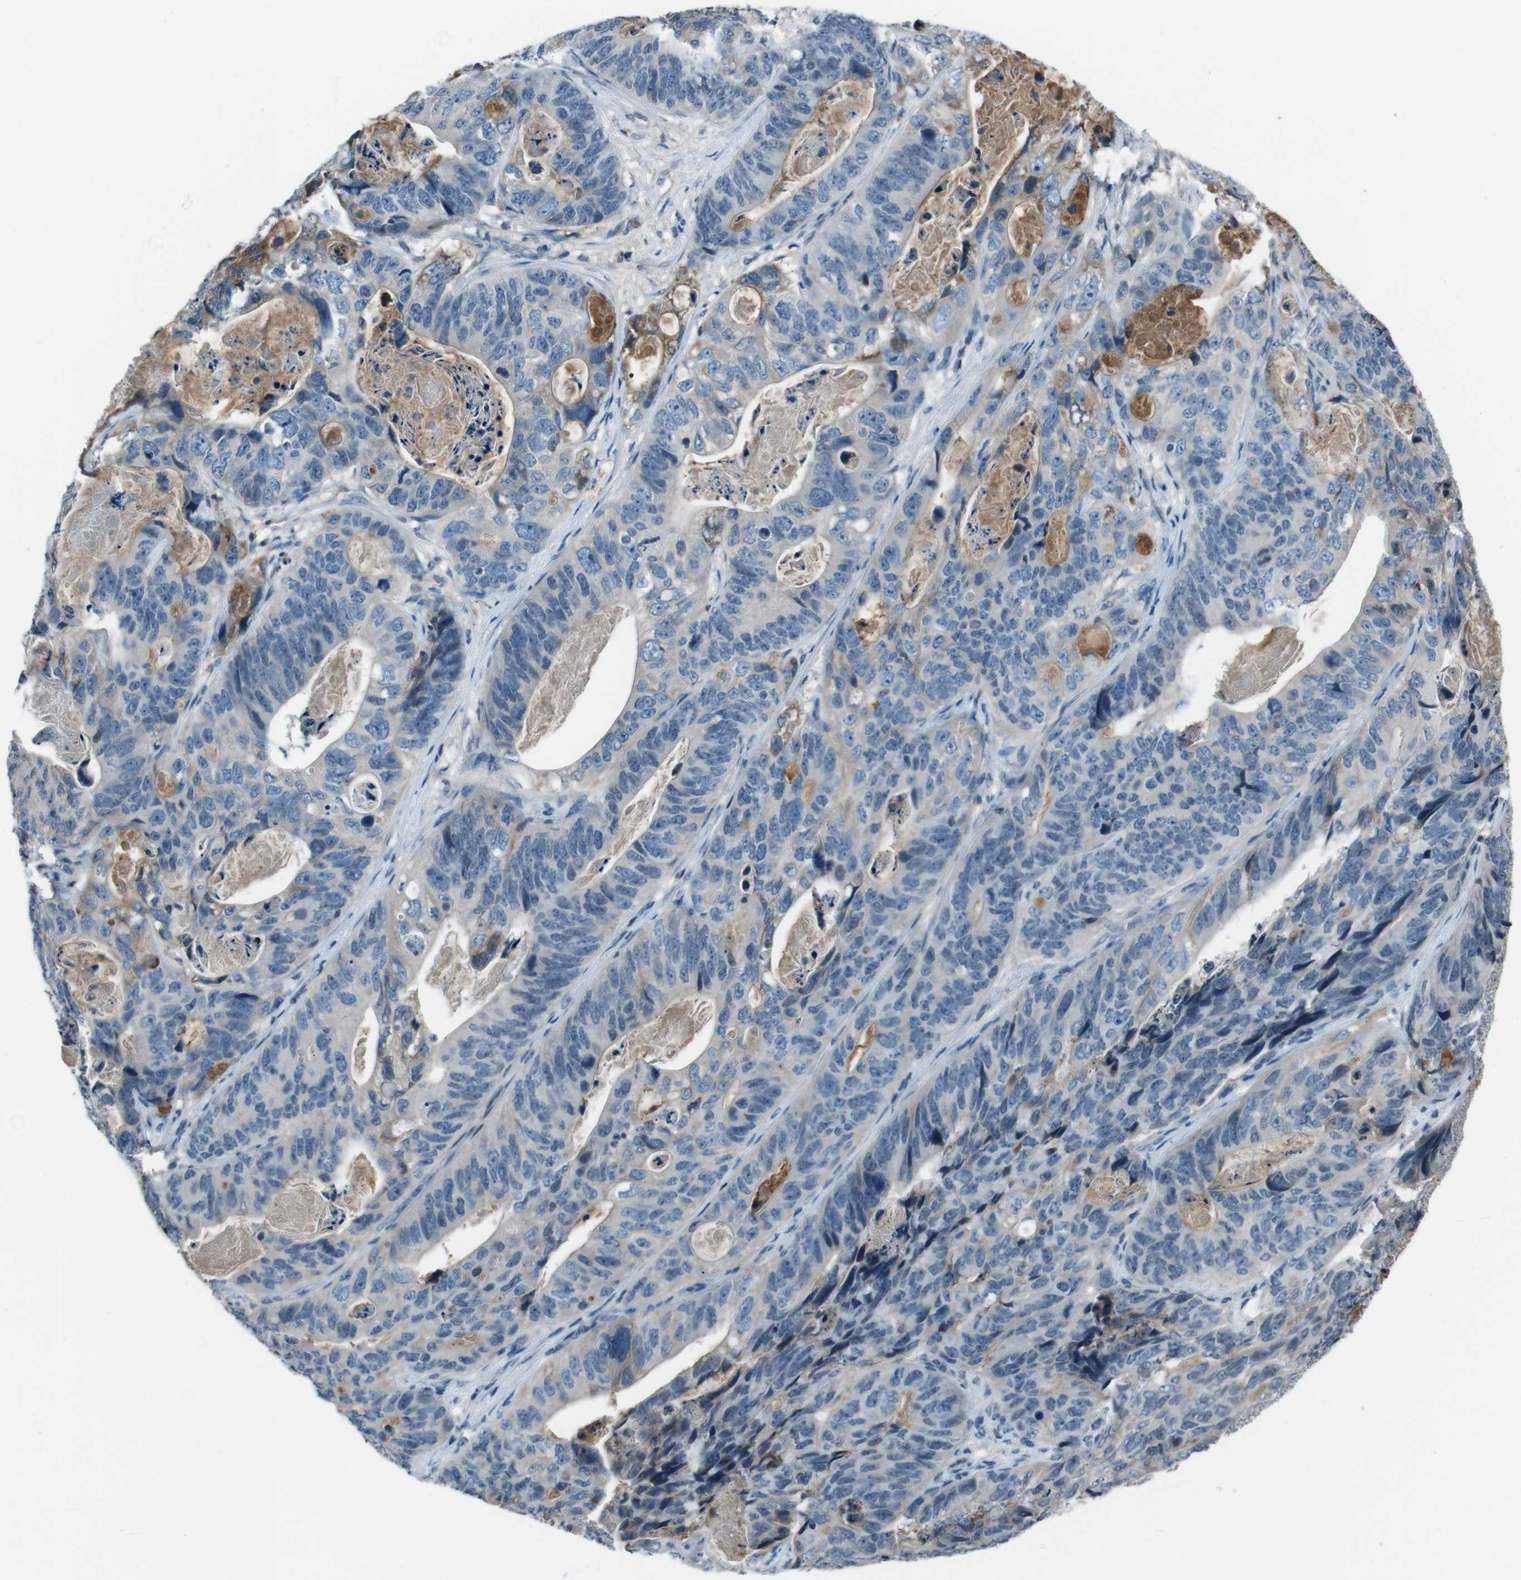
{"staining": {"intensity": "negative", "quantity": "none", "location": "none"}, "tissue": "stomach cancer", "cell_type": "Tumor cells", "image_type": "cancer", "snomed": [{"axis": "morphology", "description": "Adenocarcinoma, NOS"}, {"axis": "topography", "description": "Stomach"}], "caption": "IHC image of stomach cancer stained for a protein (brown), which reveals no staining in tumor cells. (Brightfield microscopy of DAB immunohistochemistry (IHC) at high magnification).", "gene": "UGT1A6", "patient": {"sex": "female", "age": 89}}